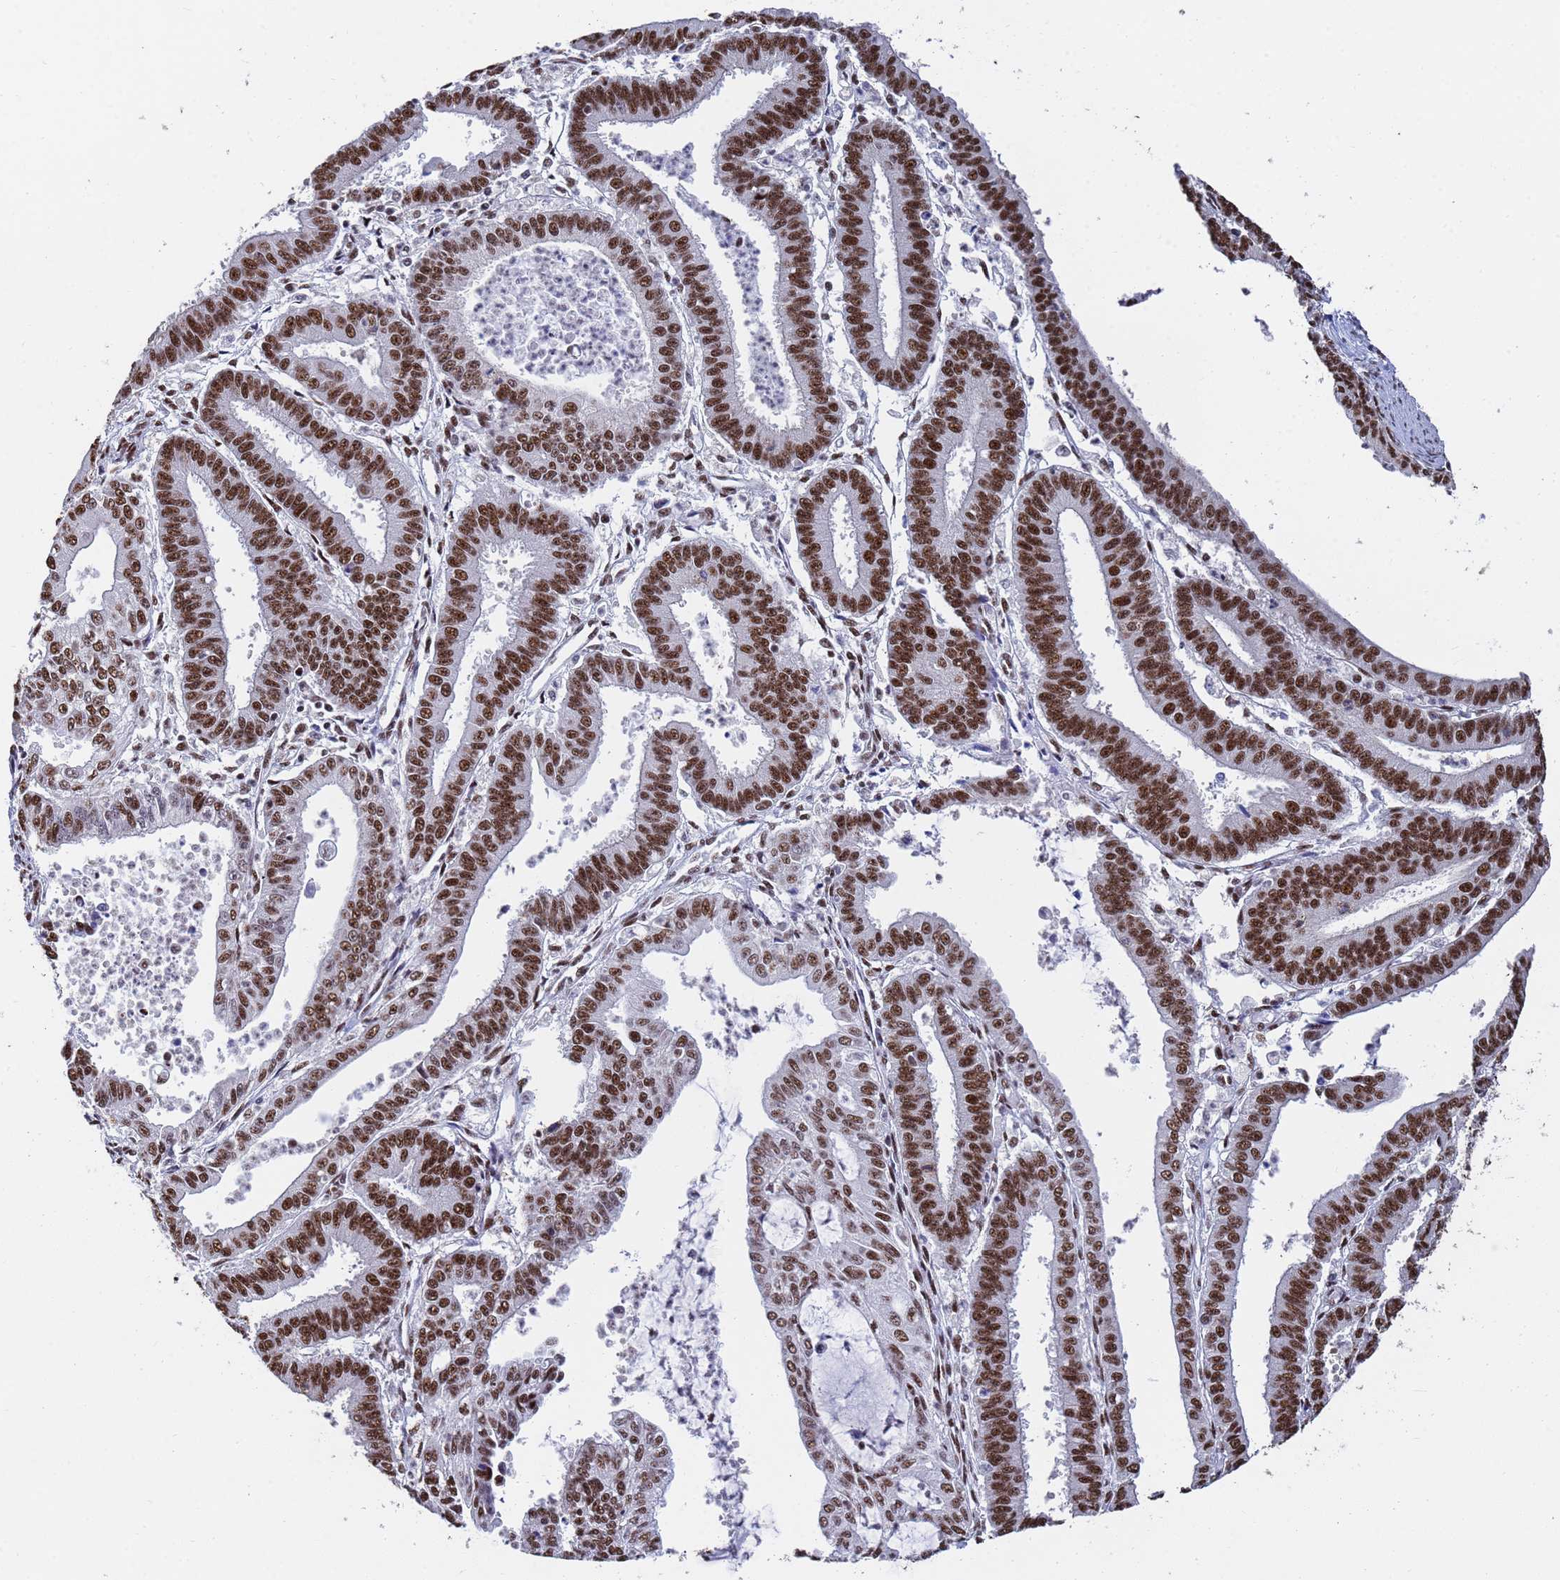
{"staining": {"intensity": "strong", "quantity": "25%-75%", "location": "nuclear"}, "tissue": "endometrial cancer", "cell_type": "Tumor cells", "image_type": "cancer", "snomed": [{"axis": "morphology", "description": "Adenocarcinoma, NOS"}, {"axis": "topography", "description": "Endometrium"}], "caption": "Immunohistochemical staining of endometrial adenocarcinoma shows high levels of strong nuclear protein positivity in approximately 25%-75% of tumor cells.", "gene": "SF3B2", "patient": {"sex": "female", "age": 73}}